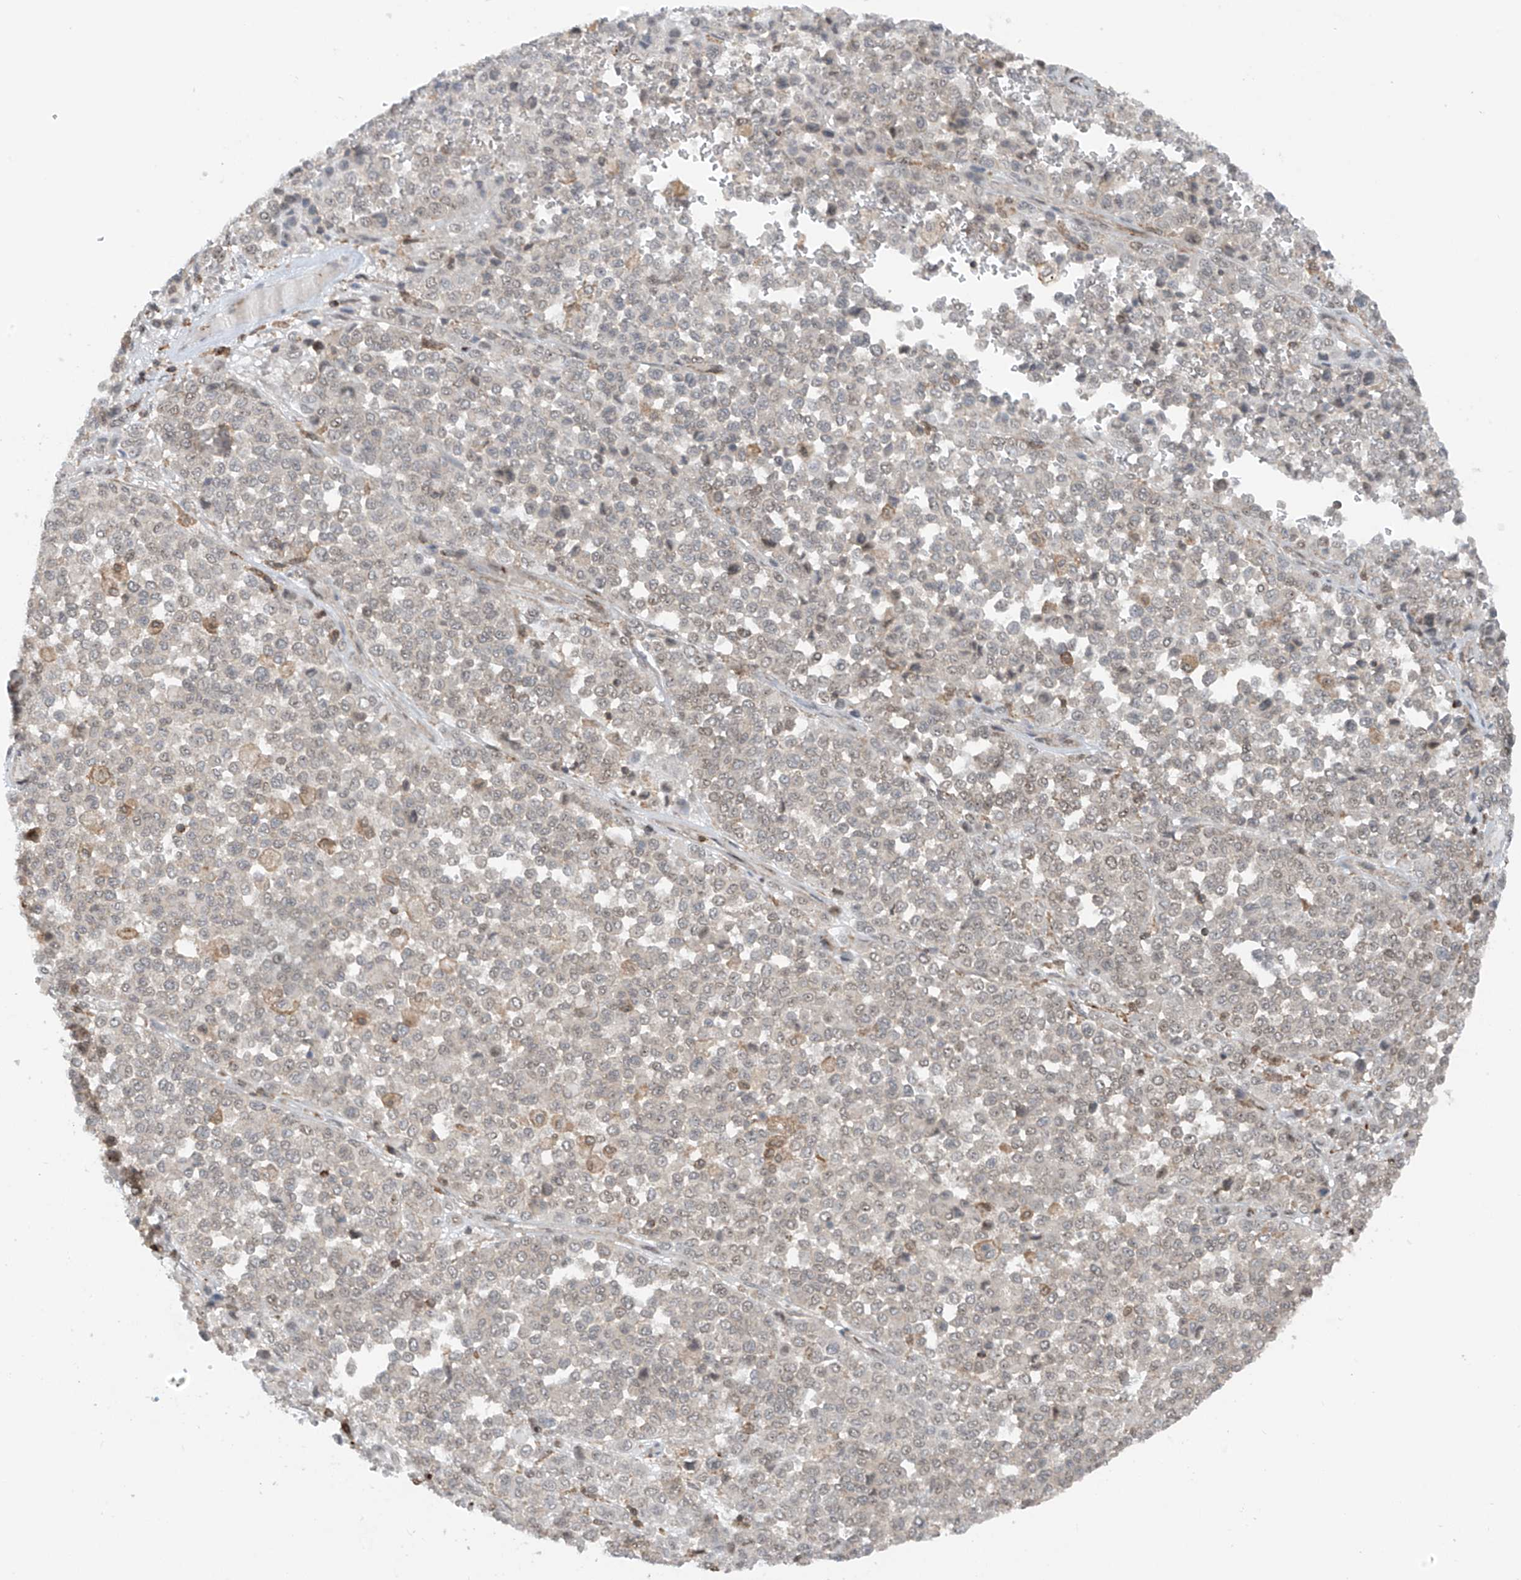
{"staining": {"intensity": "negative", "quantity": "none", "location": "none"}, "tissue": "melanoma", "cell_type": "Tumor cells", "image_type": "cancer", "snomed": [{"axis": "morphology", "description": "Malignant melanoma, Metastatic site"}, {"axis": "topography", "description": "Pancreas"}], "caption": "A histopathology image of human melanoma is negative for staining in tumor cells.", "gene": "REPIN1", "patient": {"sex": "female", "age": 30}}